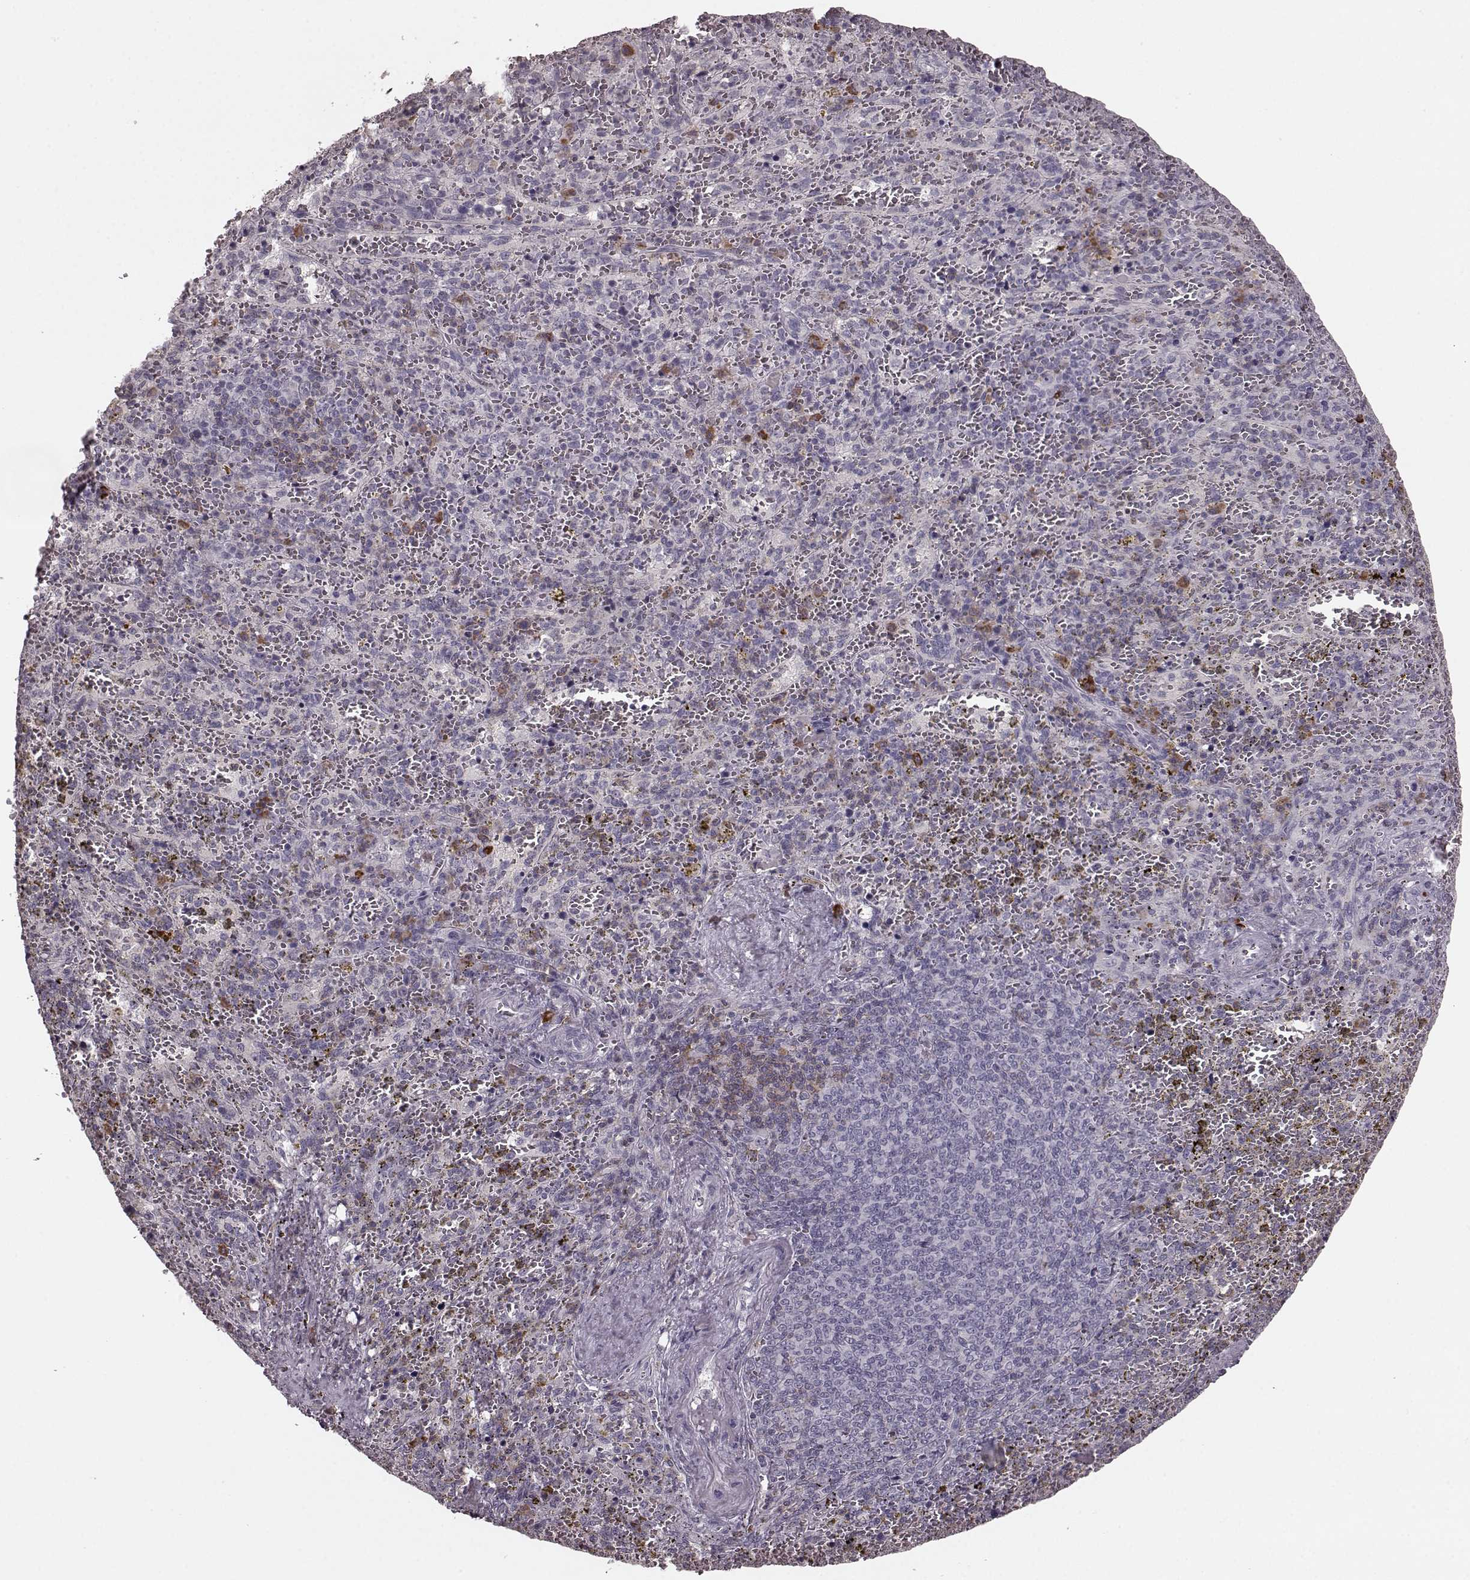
{"staining": {"intensity": "moderate", "quantity": "<25%", "location": "cytoplasmic/membranous"}, "tissue": "spleen", "cell_type": "Cells in red pulp", "image_type": "normal", "snomed": [{"axis": "morphology", "description": "Normal tissue, NOS"}, {"axis": "topography", "description": "Spleen"}], "caption": "Brown immunohistochemical staining in benign spleen reveals moderate cytoplasmic/membranous staining in about <25% of cells in red pulp.", "gene": "CD28", "patient": {"sex": "female", "age": 50}}